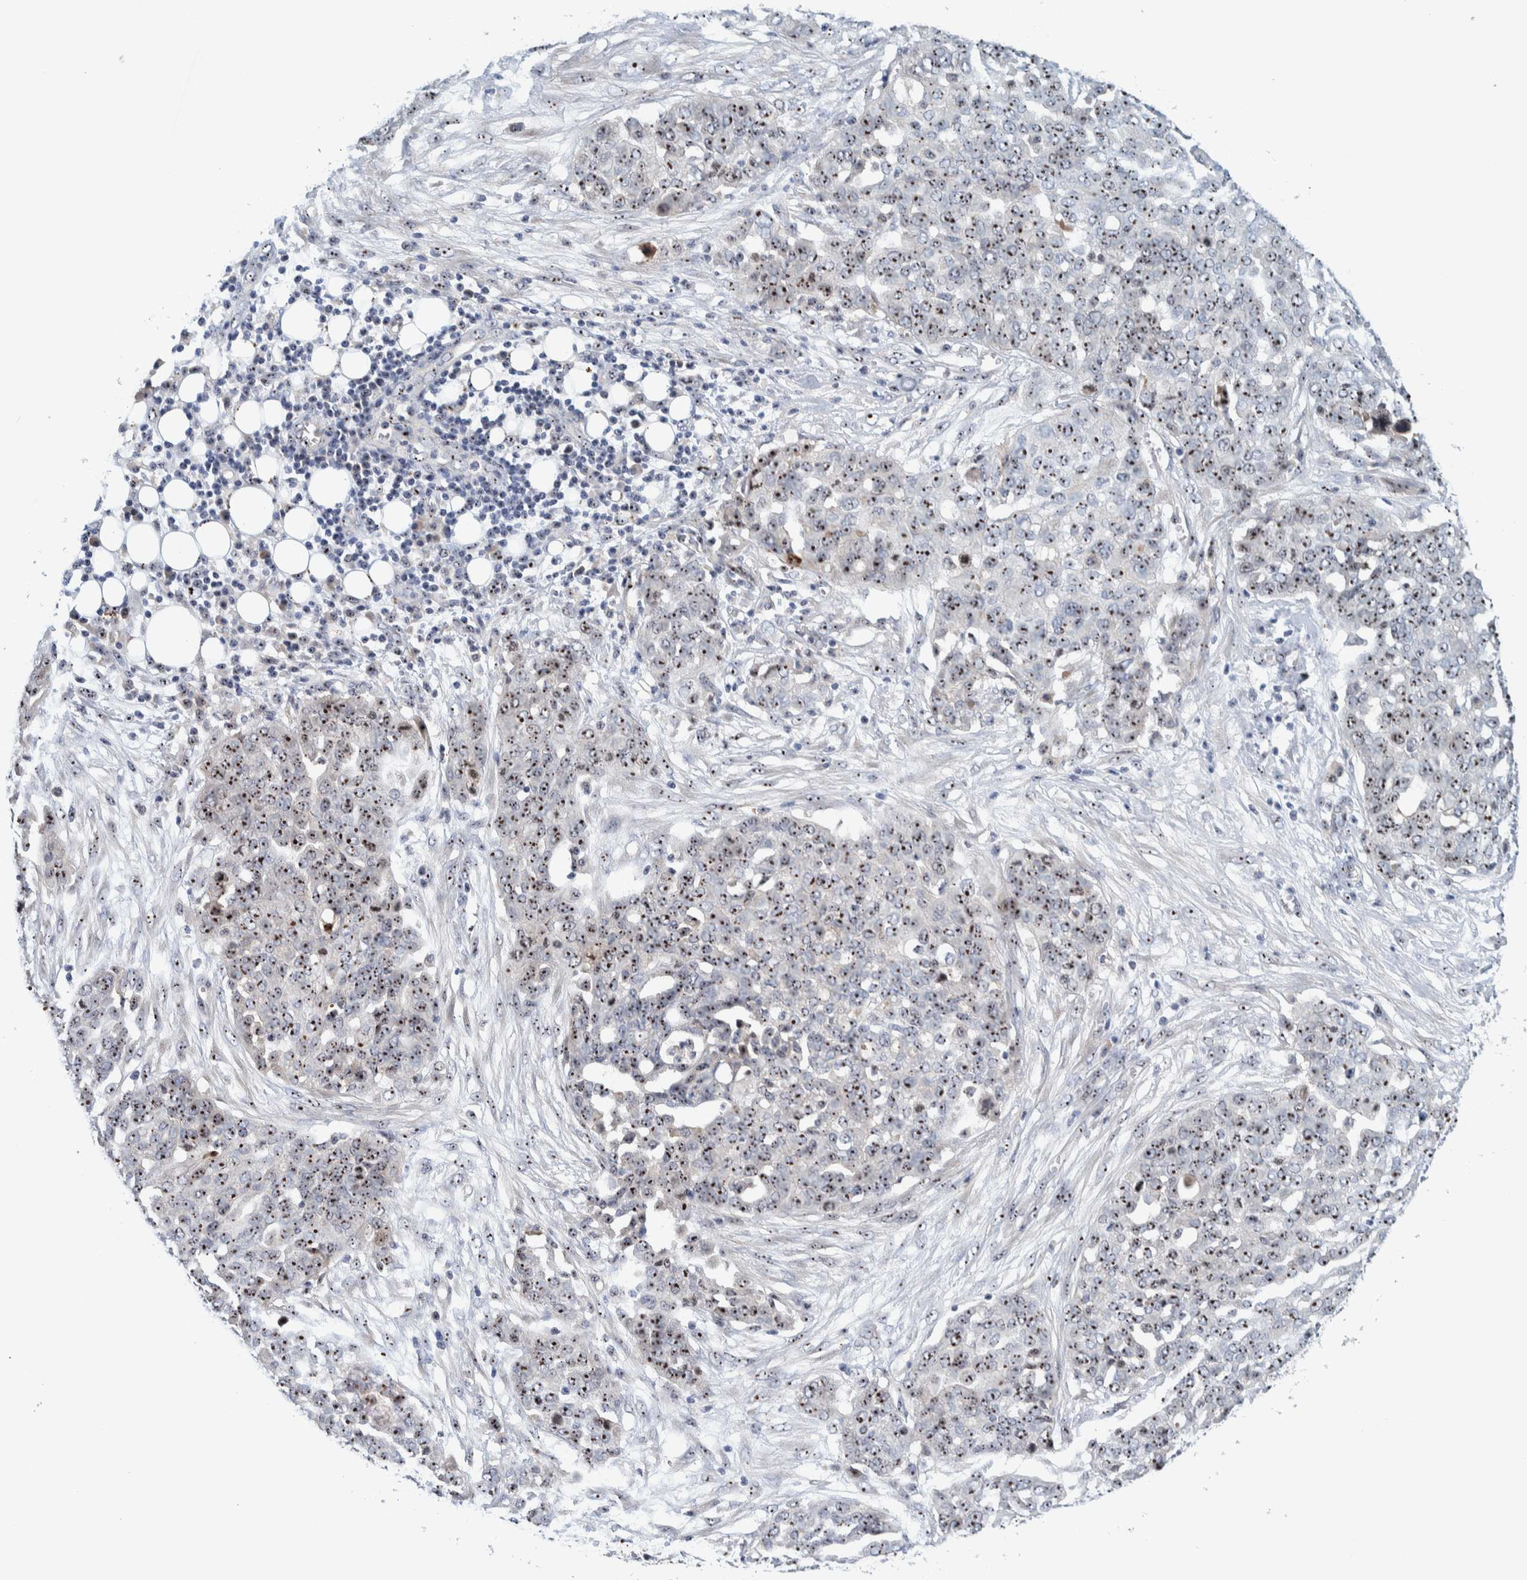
{"staining": {"intensity": "strong", "quantity": ">75%", "location": "nuclear"}, "tissue": "ovarian cancer", "cell_type": "Tumor cells", "image_type": "cancer", "snomed": [{"axis": "morphology", "description": "Cystadenocarcinoma, serous, NOS"}, {"axis": "topography", "description": "Soft tissue"}, {"axis": "topography", "description": "Ovary"}], "caption": "Immunohistochemical staining of ovarian serous cystadenocarcinoma displays high levels of strong nuclear positivity in approximately >75% of tumor cells.", "gene": "NOL11", "patient": {"sex": "female", "age": 57}}